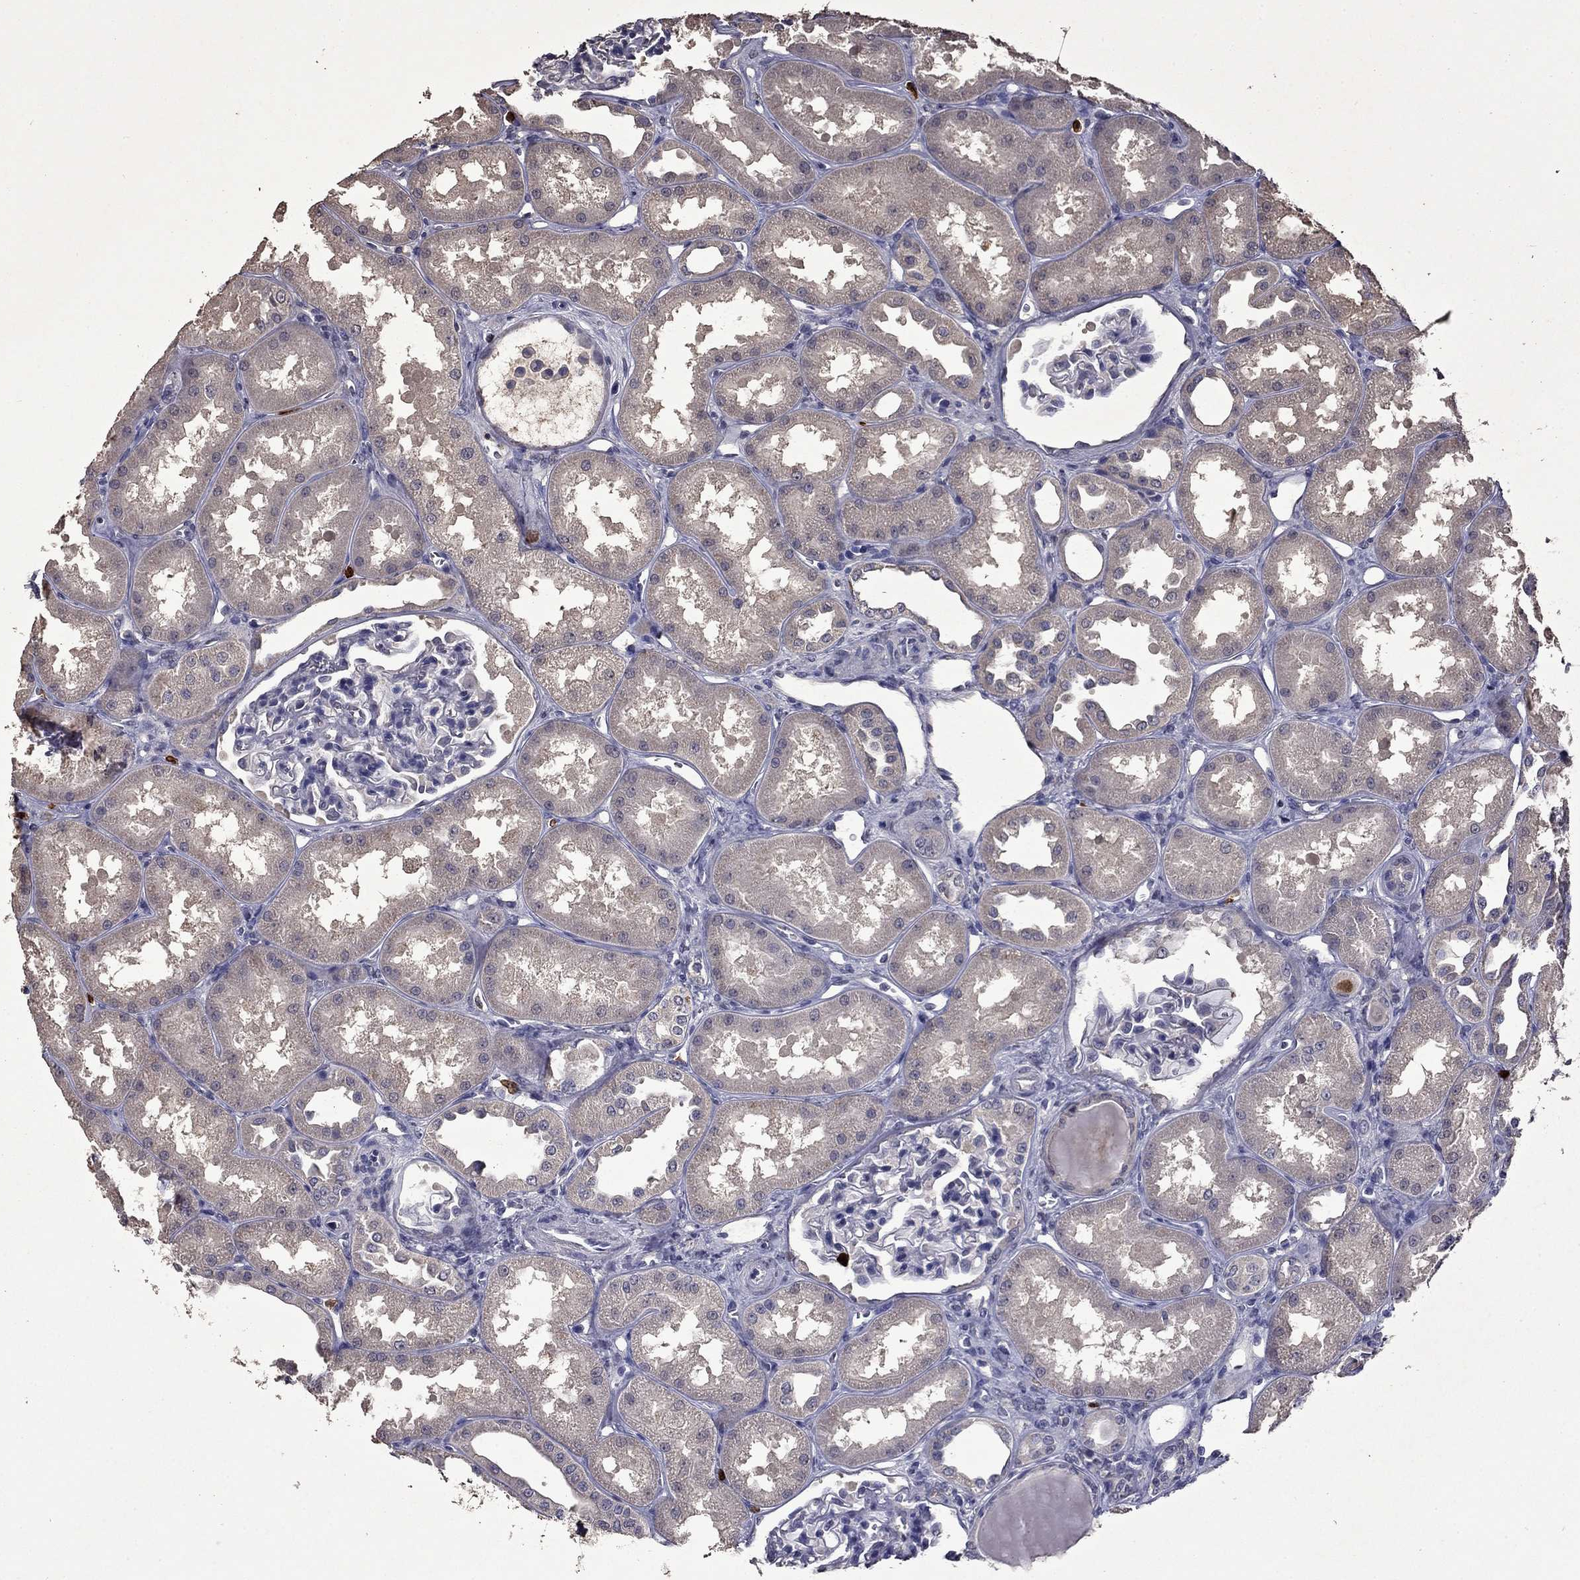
{"staining": {"intensity": "strong", "quantity": "<25%", "location": "cytoplasmic/membranous"}, "tissue": "kidney", "cell_type": "Cells in glomeruli", "image_type": "normal", "snomed": [{"axis": "morphology", "description": "Normal tissue, NOS"}, {"axis": "topography", "description": "Kidney"}], "caption": "Normal kidney demonstrates strong cytoplasmic/membranous positivity in approximately <25% of cells in glomeruli, visualized by immunohistochemistry.", "gene": "IRF5", "patient": {"sex": "male", "age": 61}}